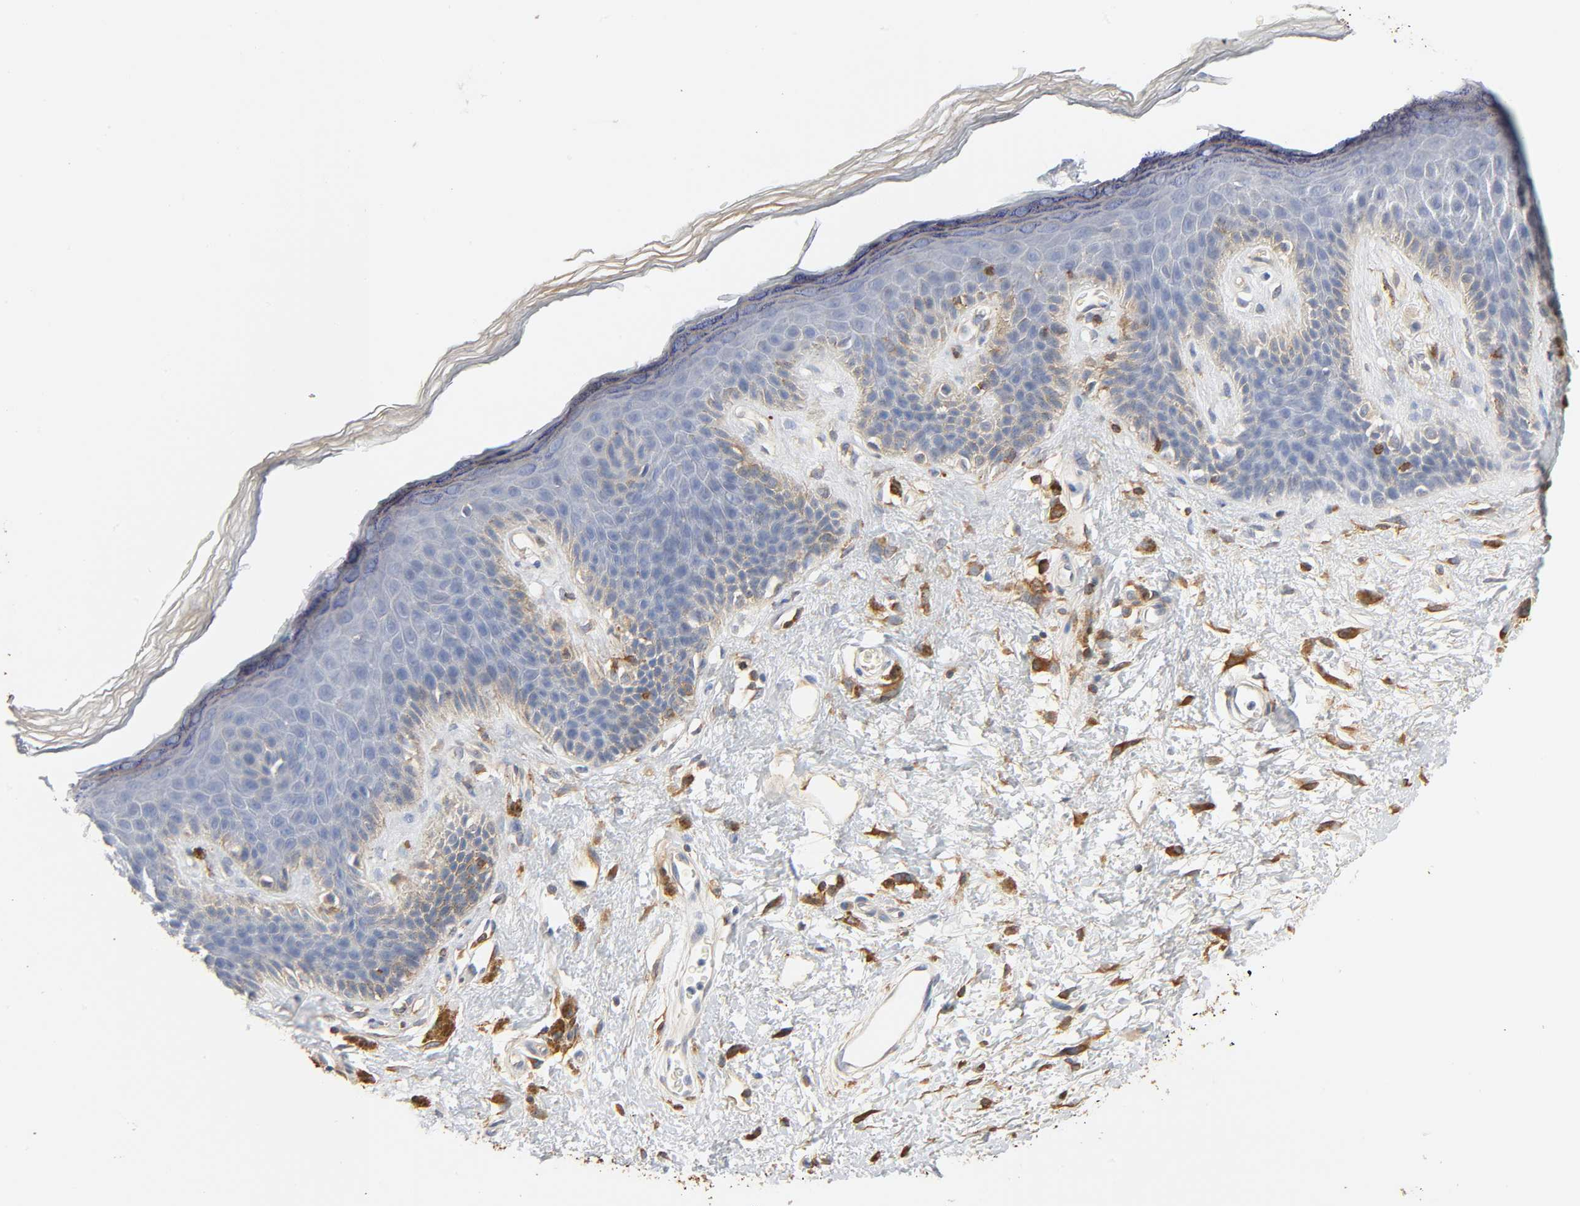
{"staining": {"intensity": "weak", "quantity": "<25%", "location": "cytoplasmic/membranous"}, "tissue": "skin", "cell_type": "Epidermal cells", "image_type": "normal", "snomed": [{"axis": "morphology", "description": "Normal tissue, NOS"}, {"axis": "topography", "description": "Anal"}], "caption": "Immunohistochemistry image of unremarkable human skin stained for a protein (brown), which demonstrates no expression in epidermal cells.", "gene": "BIN1", "patient": {"sex": "female", "age": 46}}